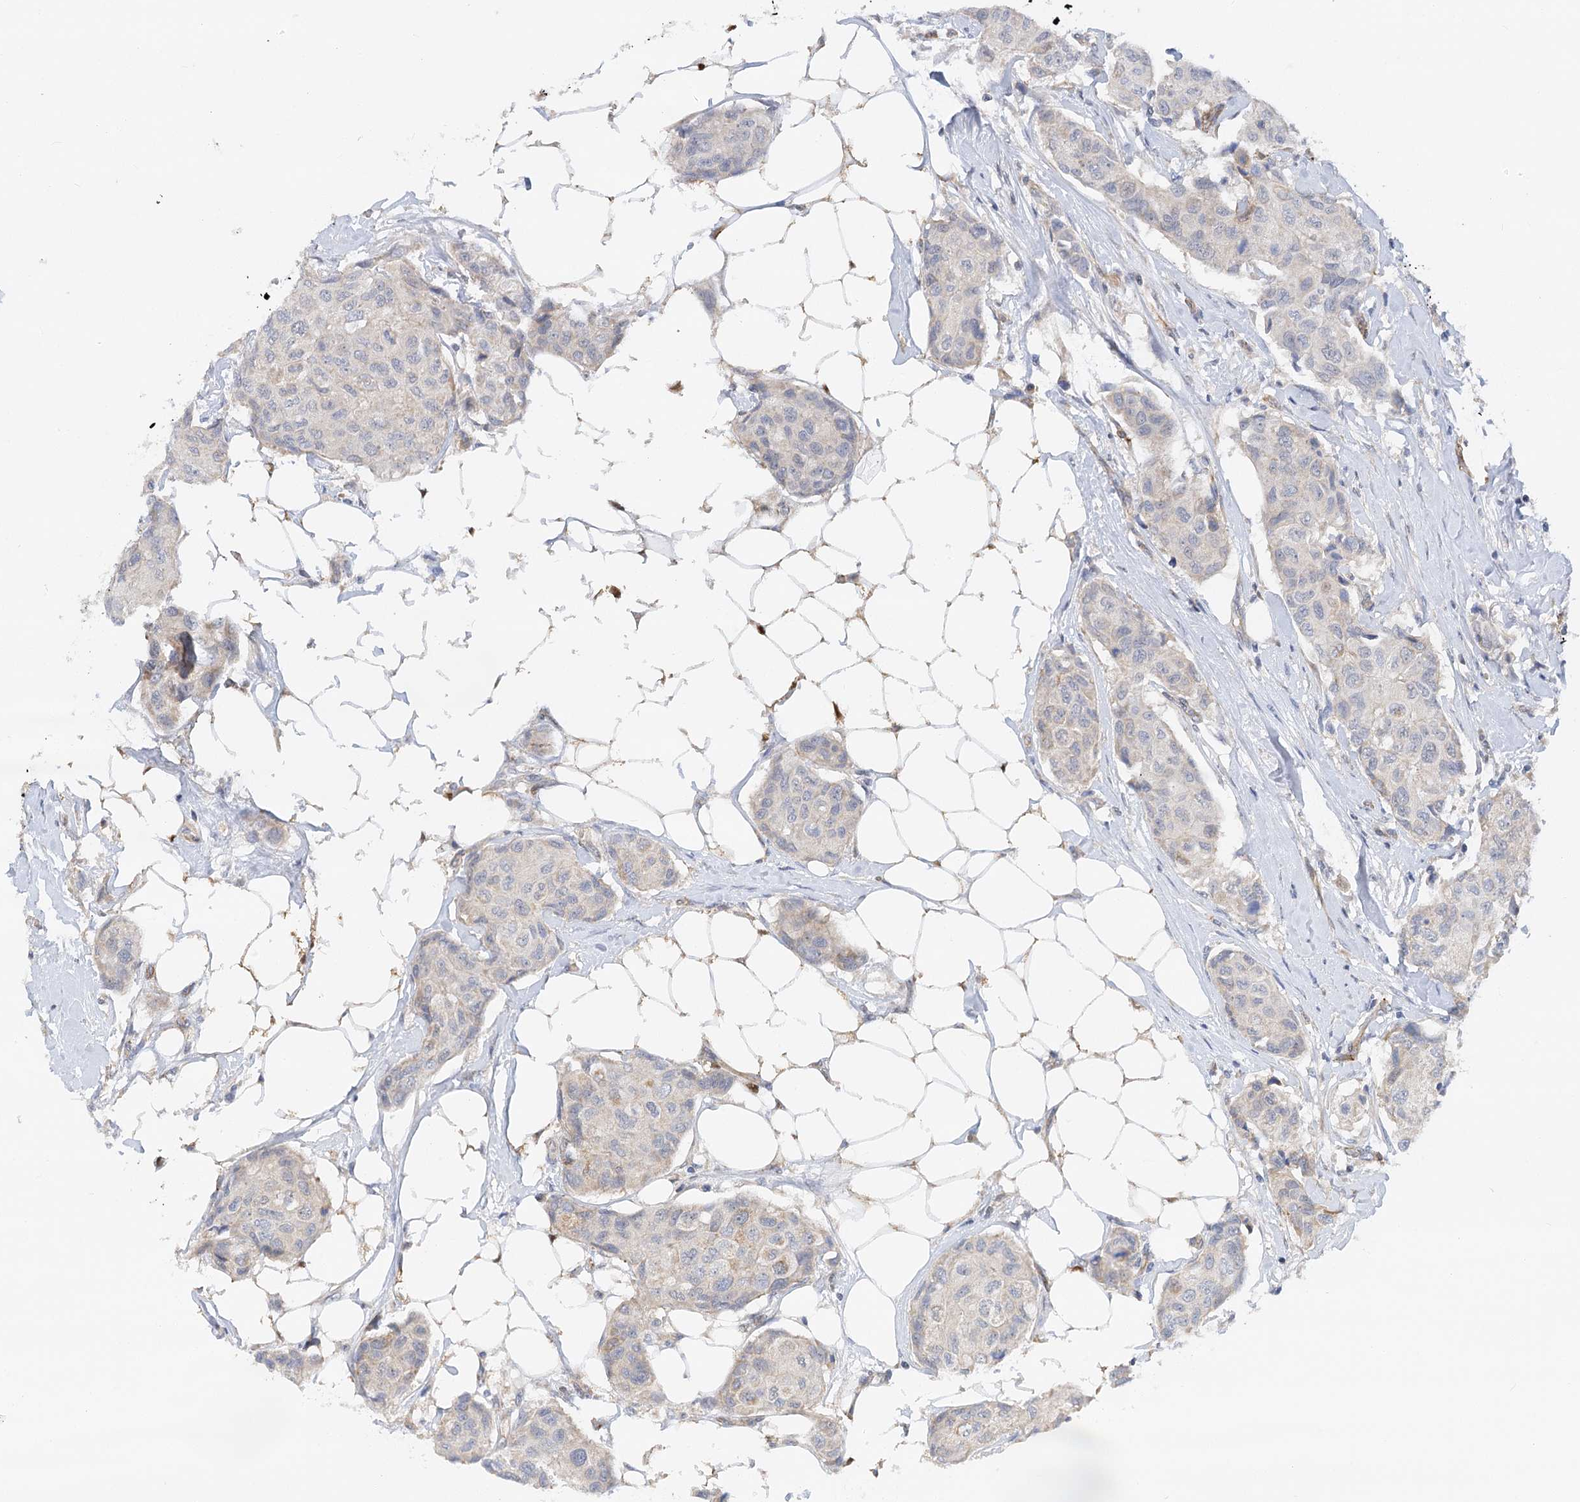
{"staining": {"intensity": "negative", "quantity": "none", "location": "none"}, "tissue": "breast cancer", "cell_type": "Tumor cells", "image_type": "cancer", "snomed": [{"axis": "morphology", "description": "Duct carcinoma"}, {"axis": "topography", "description": "Breast"}], "caption": "Tumor cells show no significant positivity in breast cancer (infiltrating ductal carcinoma).", "gene": "NELL2", "patient": {"sex": "female", "age": 80}}